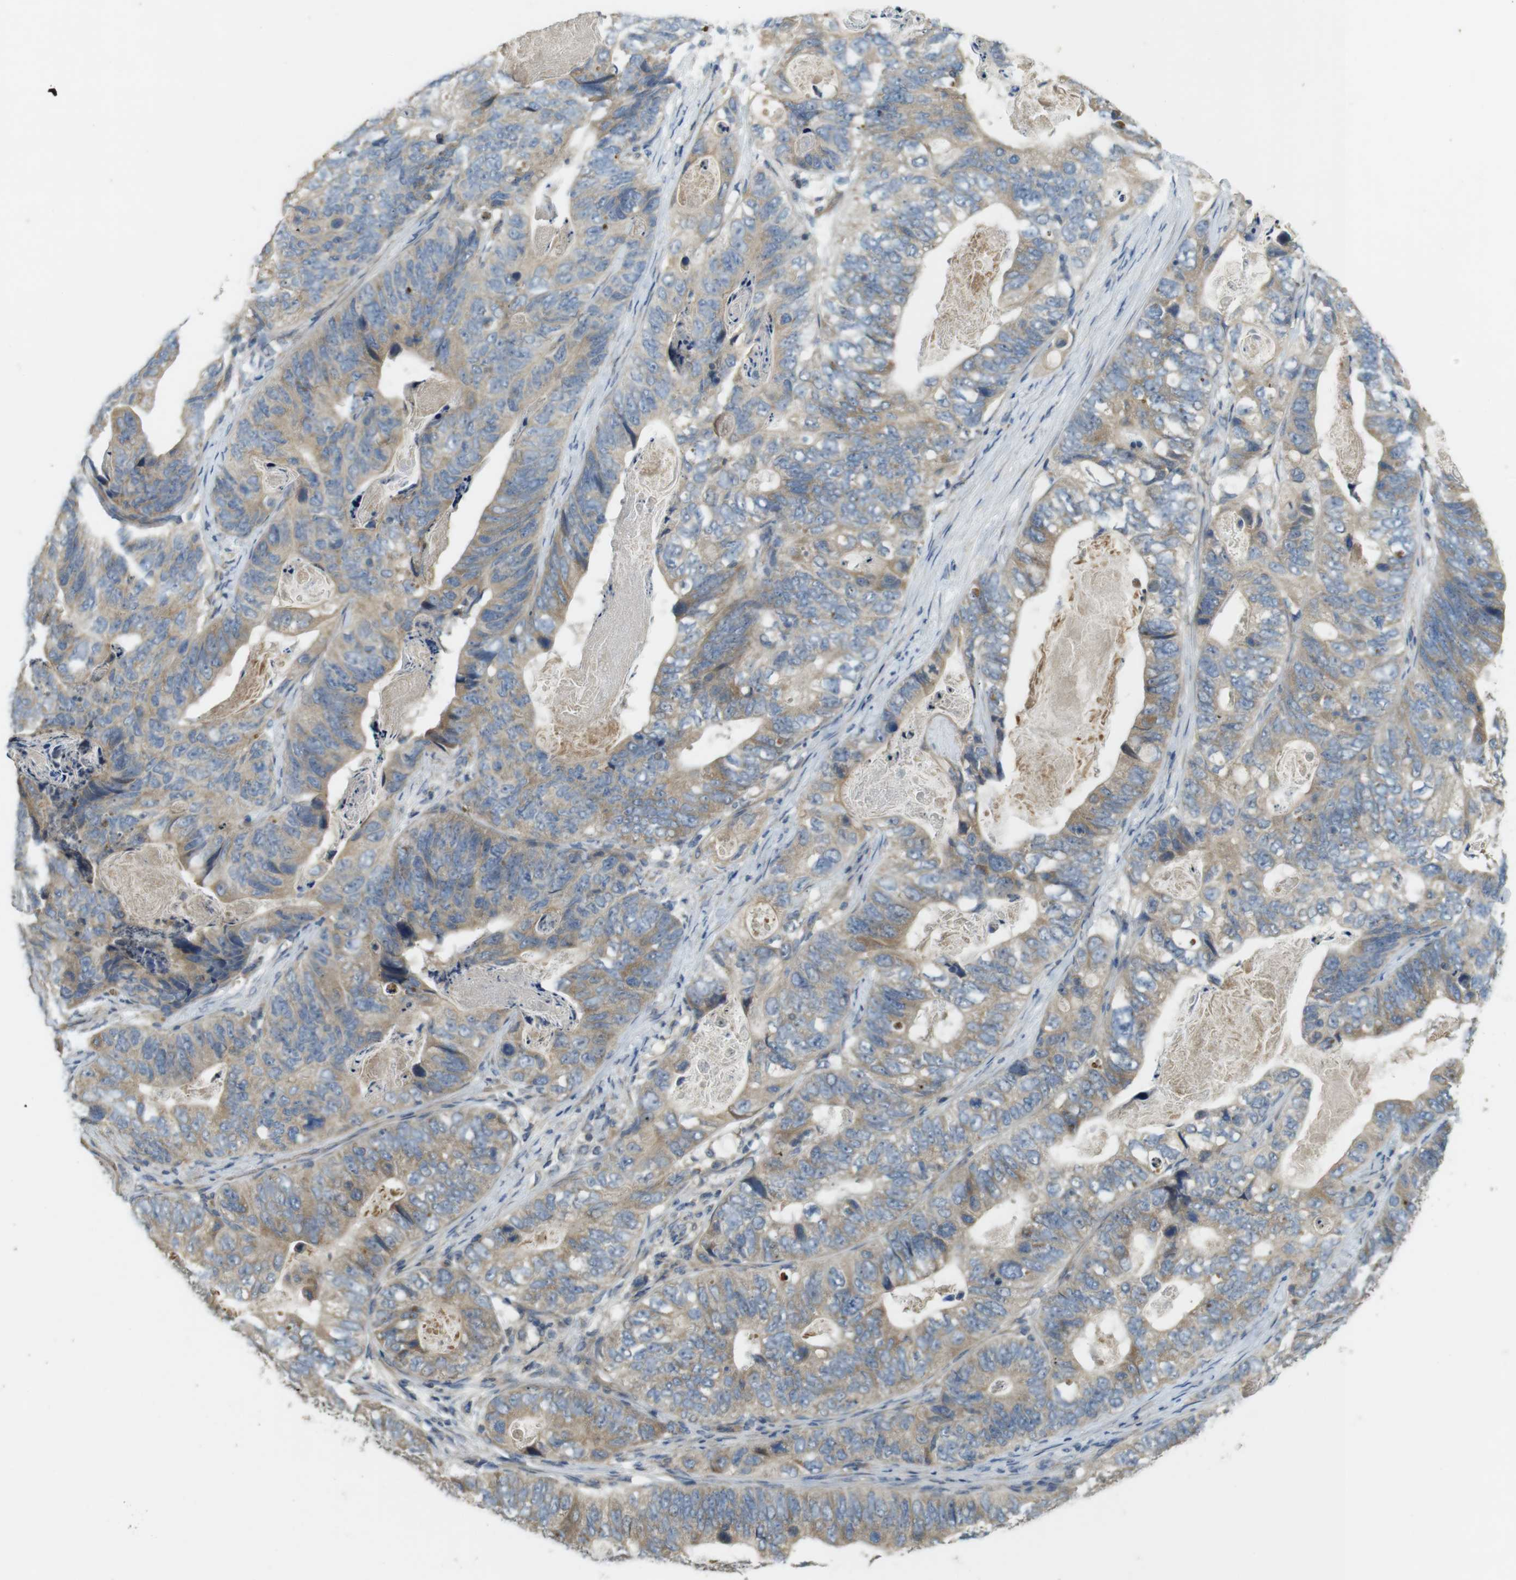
{"staining": {"intensity": "weak", "quantity": ">75%", "location": "cytoplasmic/membranous"}, "tissue": "stomach cancer", "cell_type": "Tumor cells", "image_type": "cancer", "snomed": [{"axis": "morphology", "description": "Adenocarcinoma, NOS"}, {"axis": "topography", "description": "Stomach"}], "caption": "The histopathology image displays immunohistochemical staining of adenocarcinoma (stomach). There is weak cytoplasmic/membranous positivity is appreciated in about >75% of tumor cells.", "gene": "CLTC", "patient": {"sex": "female", "age": 89}}